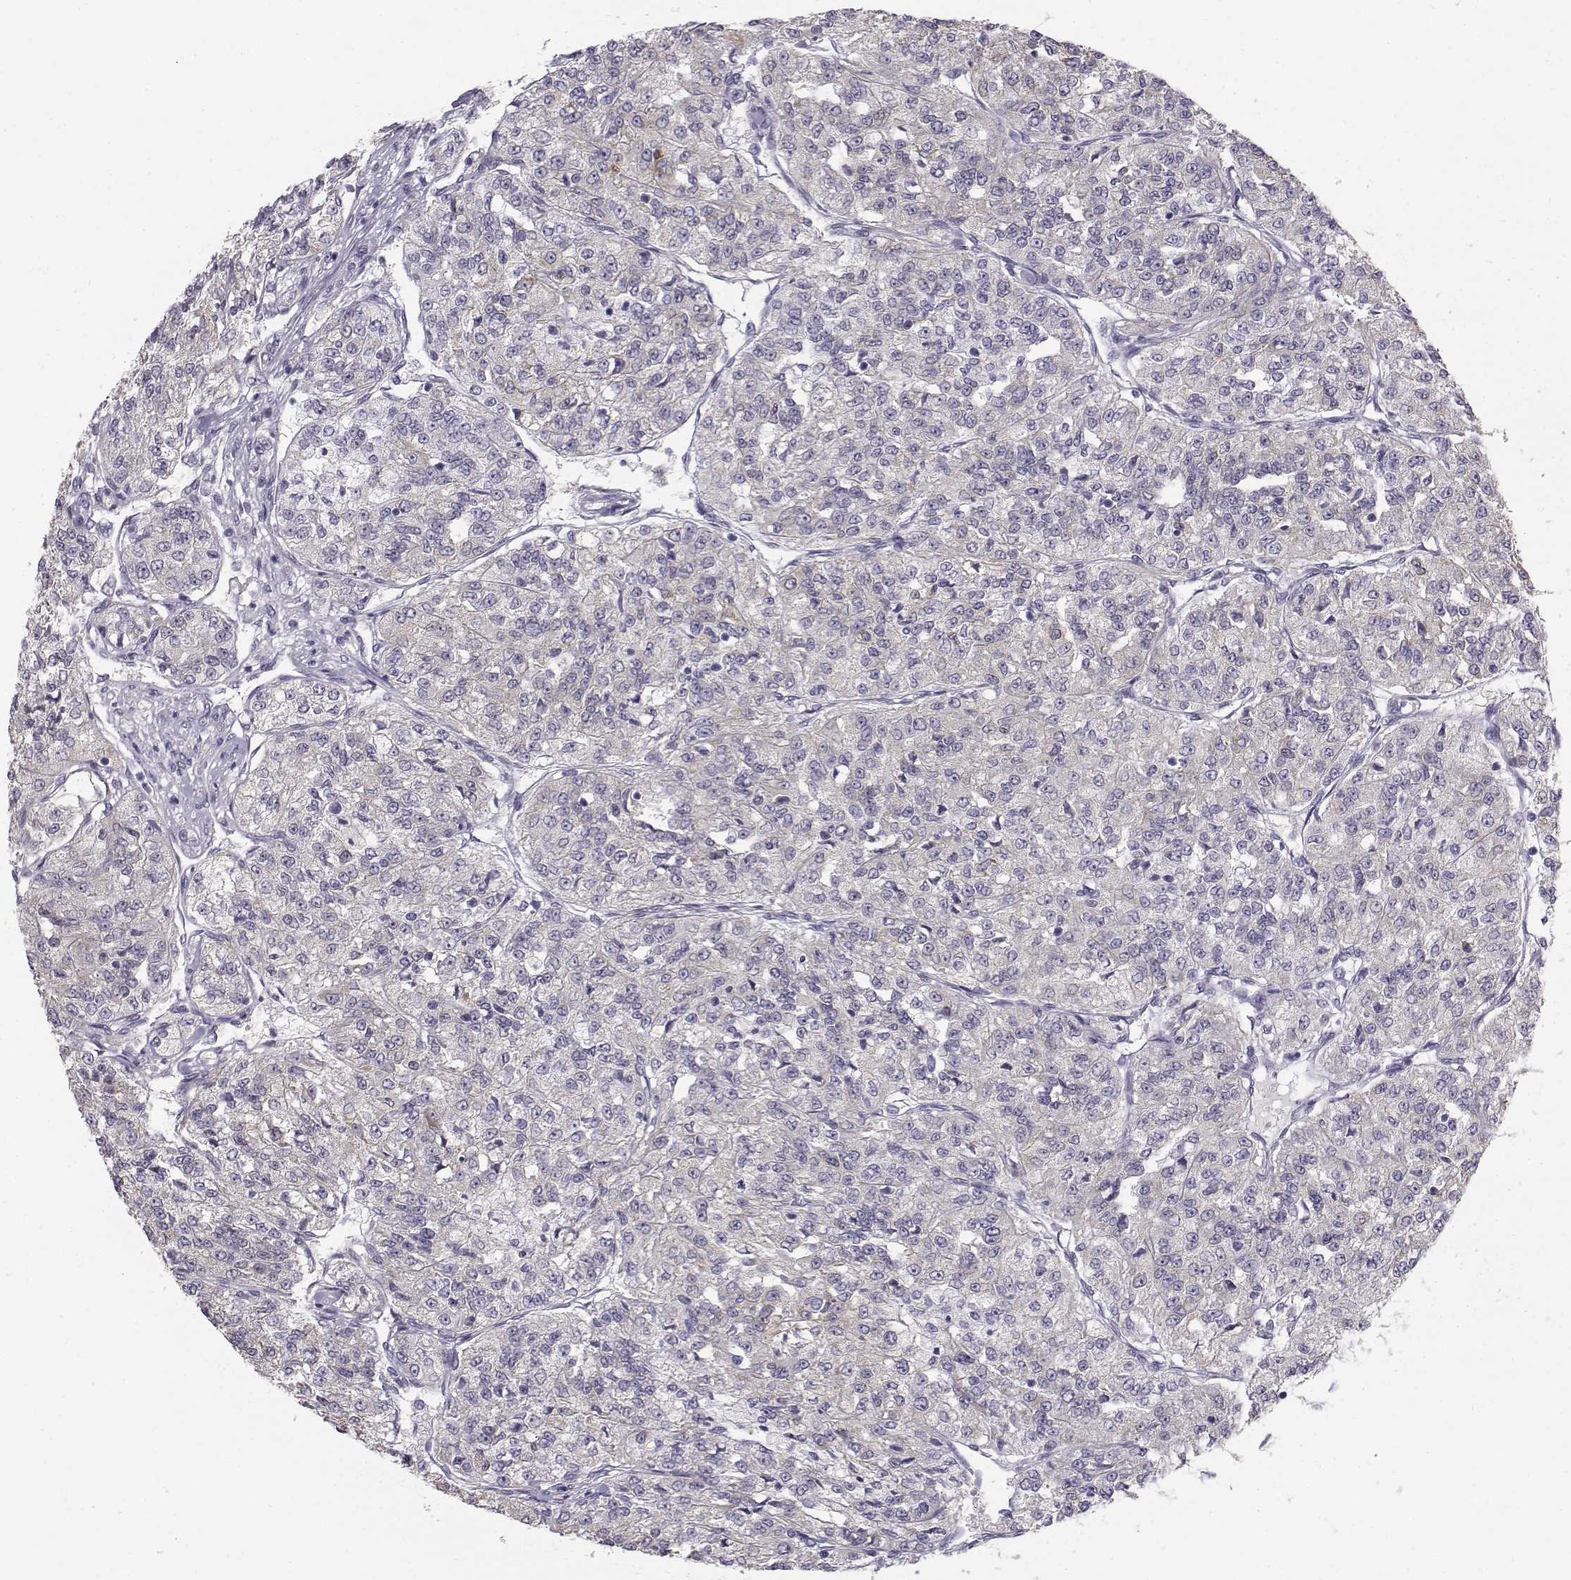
{"staining": {"intensity": "negative", "quantity": "none", "location": "none"}, "tissue": "renal cancer", "cell_type": "Tumor cells", "image_type": "cancer", "snomed": [{"axis": "morphology", "description": "Adenocarcinoma, NOS"}, {"axis": "topography", "description": "Kidney"}], "caption": "Protein analysis of renal cancer displays no significant staining in tumor cells. (Immunohistochemistry (ihc), brightfield microscopy, high magnification).", "gene": "KCNMB4", "patient": {"sex": "female", "age": 63}}